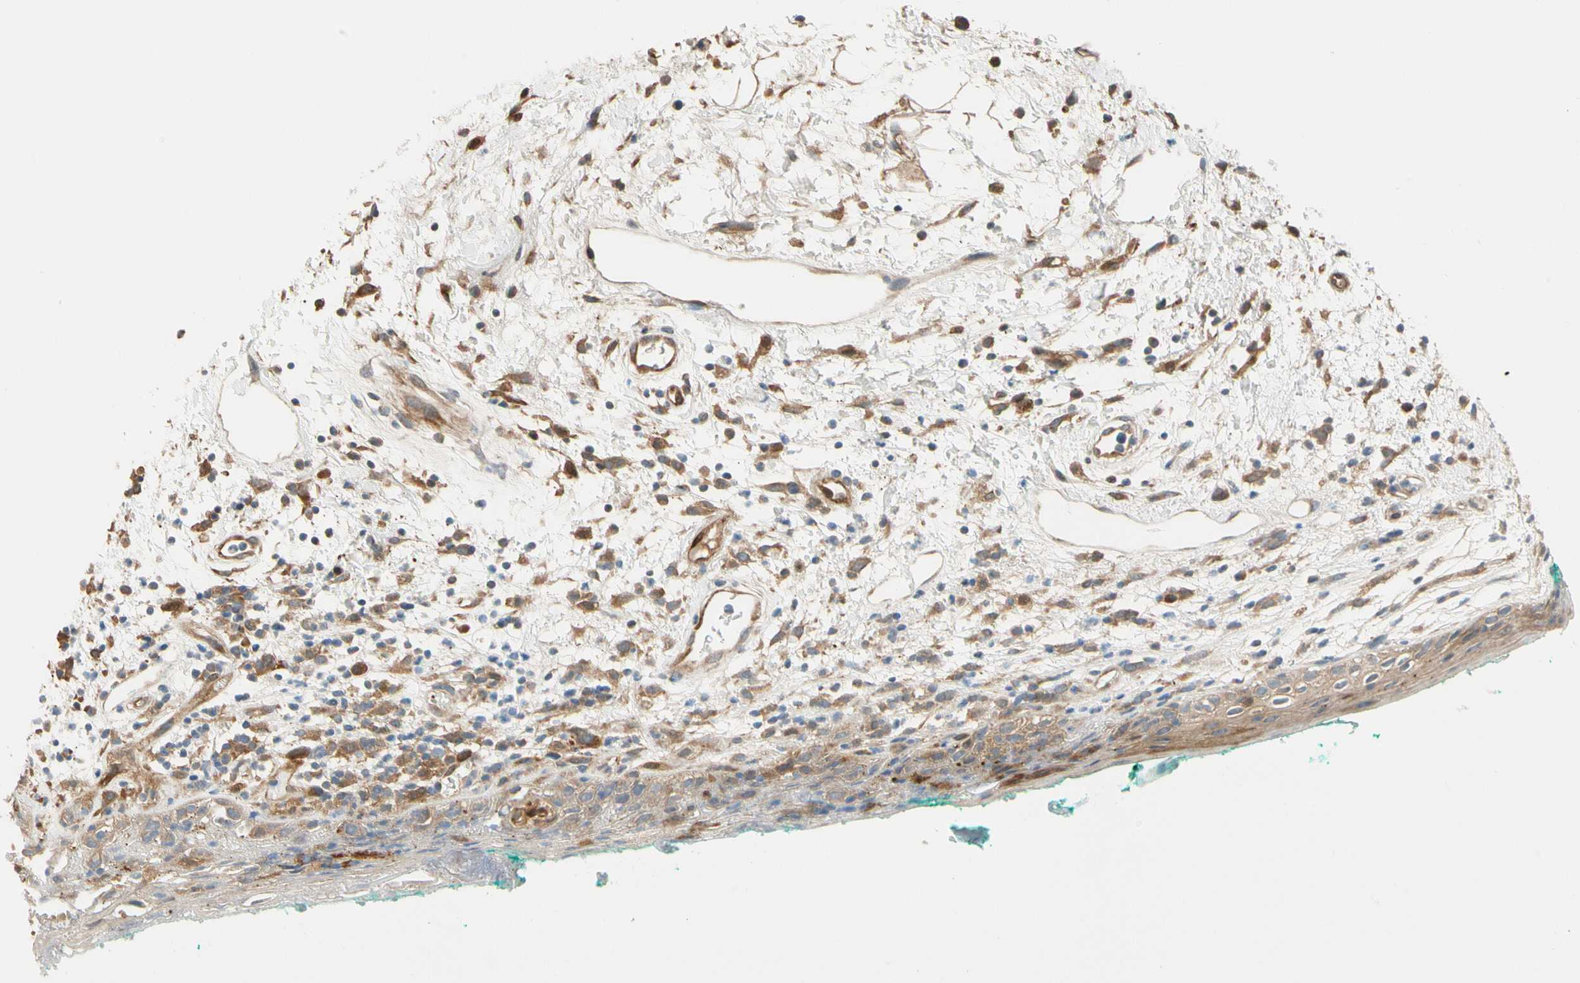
{"staining": {"intensity": "moderate", "quantity": ">75%", "location": "cytoplasmic/membranous"}, "tissue": "oral mucosa", "cell_type": "Squamous epithelial cells", "image_type": "normal", "snomed": [{"axis": "morphology", "description": "Normal tissue, NOS"}, {"axis": "topography", "description": "Skeletal muscle"}, {"axis": "topography", "description": "Oral tissue"}, {"axis": "topography", "description": "Peripheral nerve tissue"}], "caption": "A brown stain highlights moderate cytoplasmic/membranous staining of a protein in squamous epithelial cells of normal oral mucosa.", "gene": "PARP14", "patient": {"sex": "female", "age": 84}}